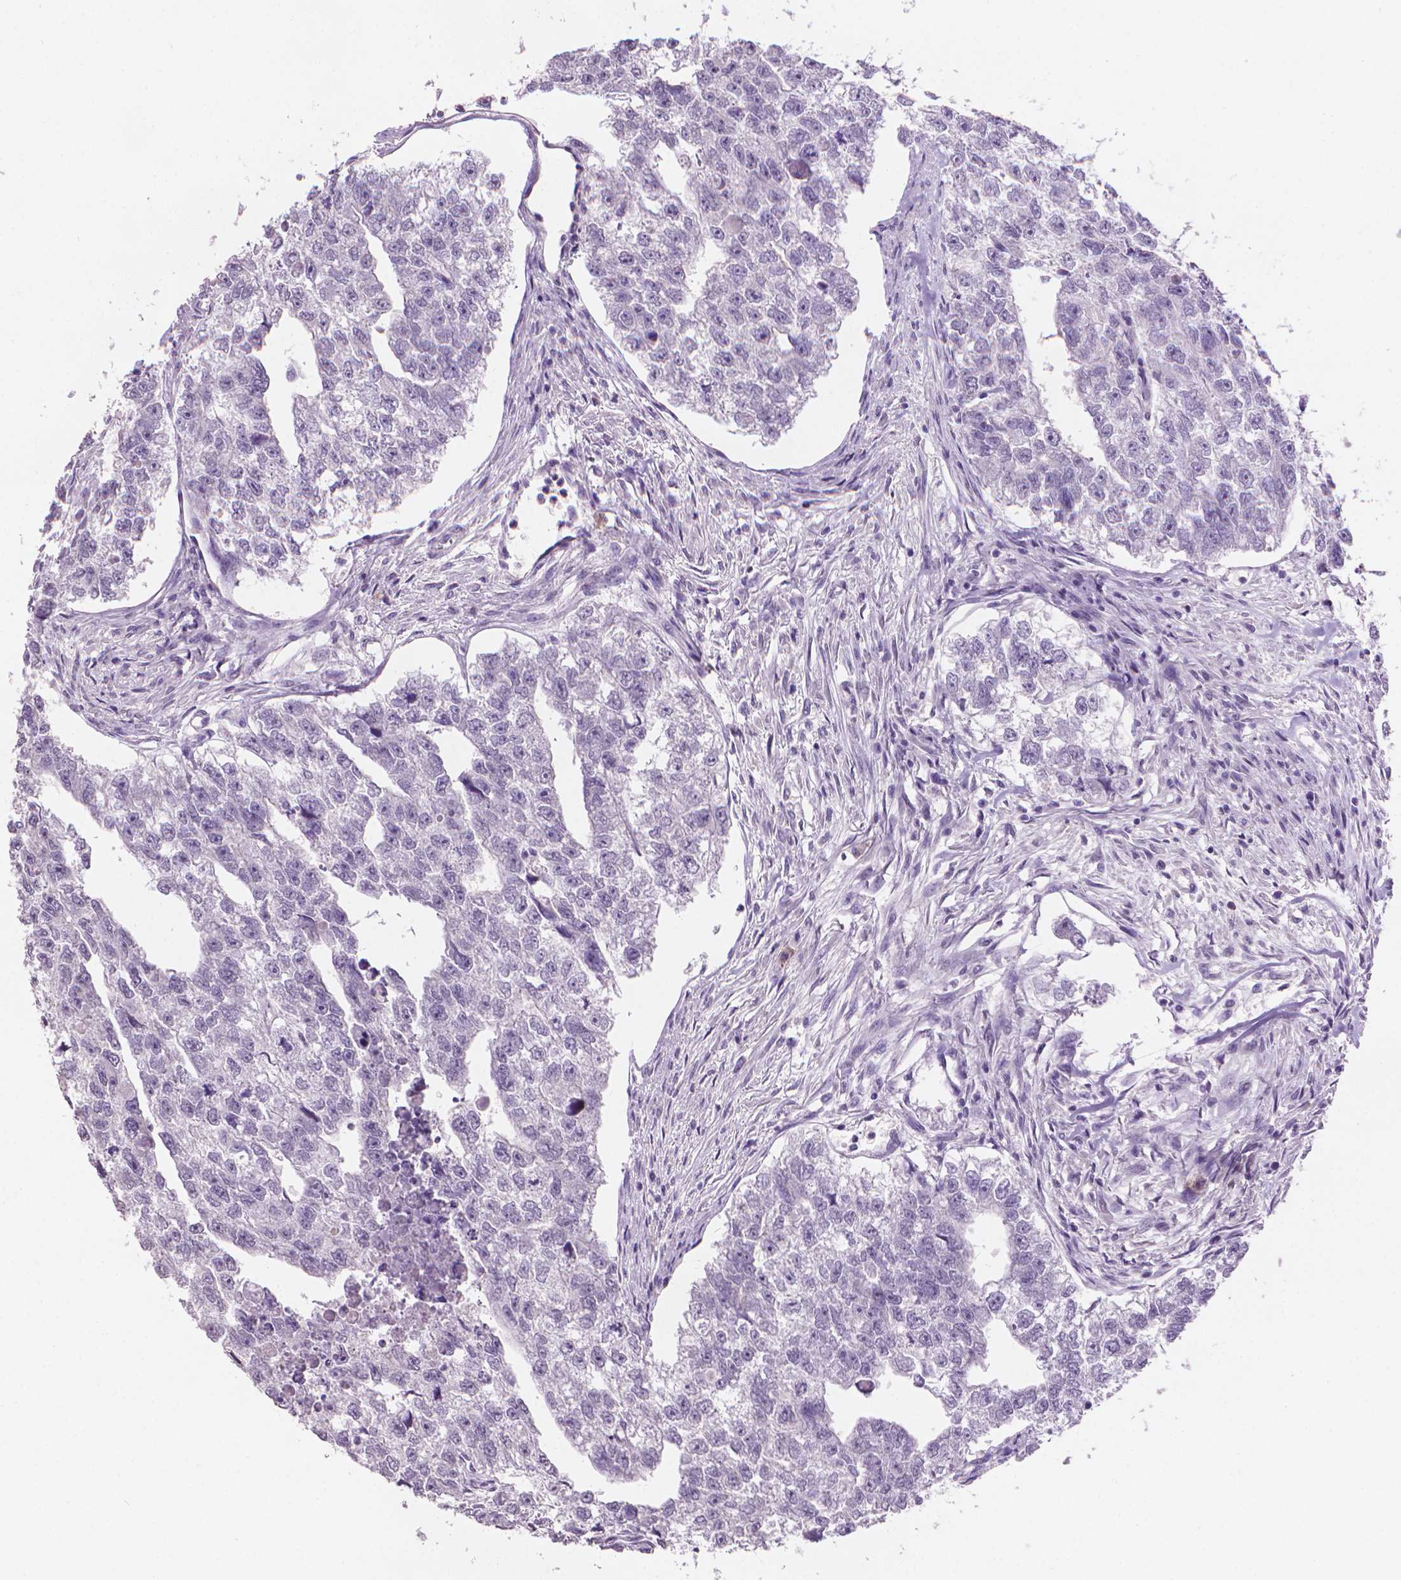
{"staining": {"intensity": "negative", "quantity": "none", "location": "none"}, "tissue": "testis cancer", "cell_type": "Tumor cells", "image_type": "cancer", "snomed": [{"axis": "morphology", "description": "Carcinoma, Embryonal, NOS"}, {"axis": "morphology", "description": "Teratoma, malignant, NOS"}, {"axis": "topography", "description": "Testis"}], "caption": "There is no significant expression in tumor cells of testis cancer.", "gene": "MUC1", "patient": {"sex": "male", "age": 44}}